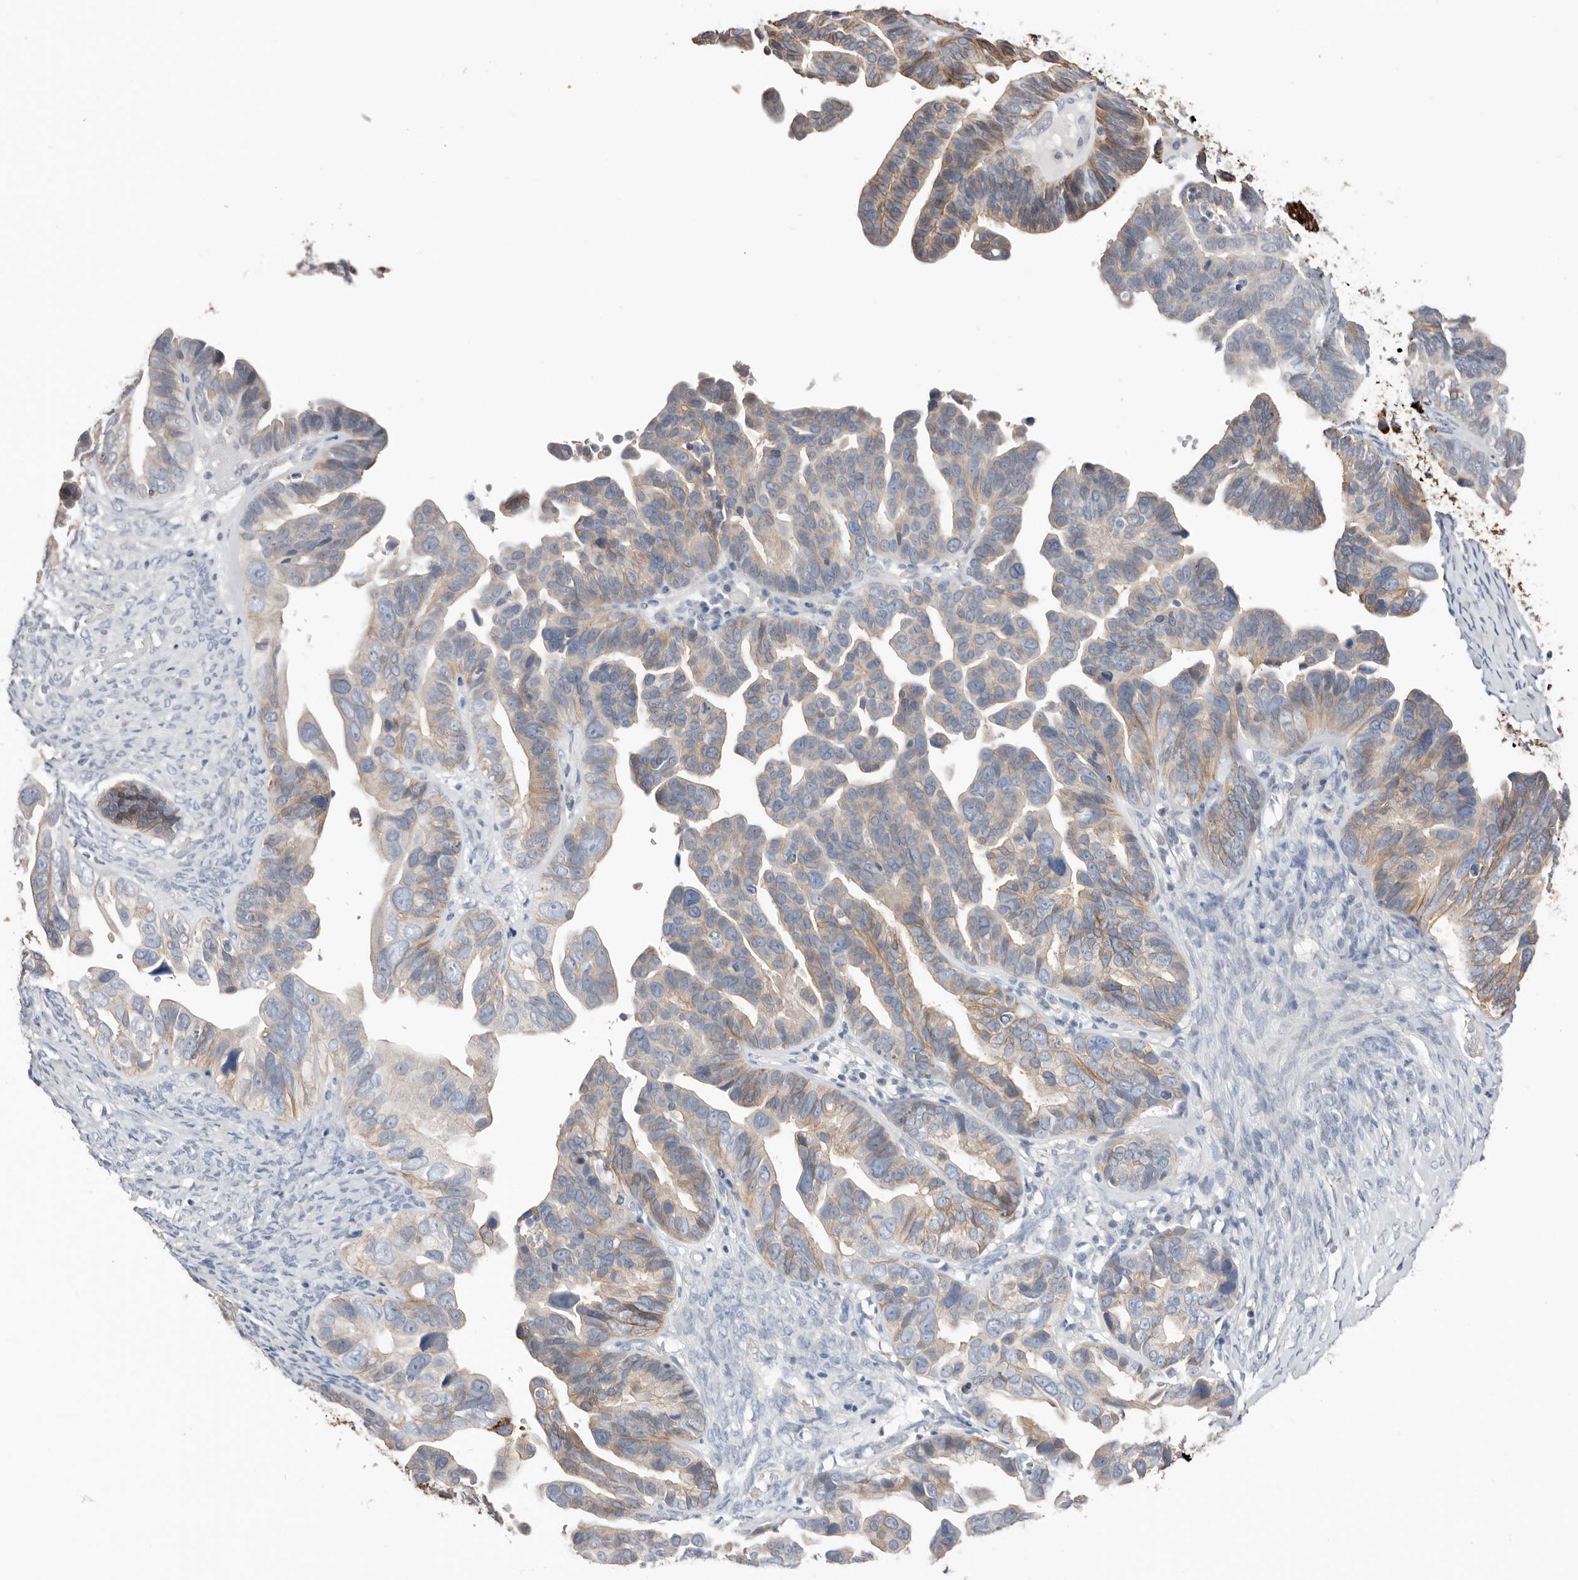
{"staining": {"intensity": "weak", "quantity": "25%-75%", "location": "cytoplasmic/membranous"}, "tissue": "ovarian cancer", "cell_type": "Tumor cells", "image_type": "cancer", "snomed": [{"axis": "morphology", "description": "Cystadenocarcinoma, serous, NOS"}, {"axis": "topography", "description": "Ovary"}], "caption": "Approximately 25%-75% of tumor cells in ovarian serous cystadenocarcinoma demonstrate weak cytoplasmic/membranous protein positivity as visualized by brown immunohistochemical staining.", "gene": "S100A14", "patient": {"sex": "female", "age": 56}}